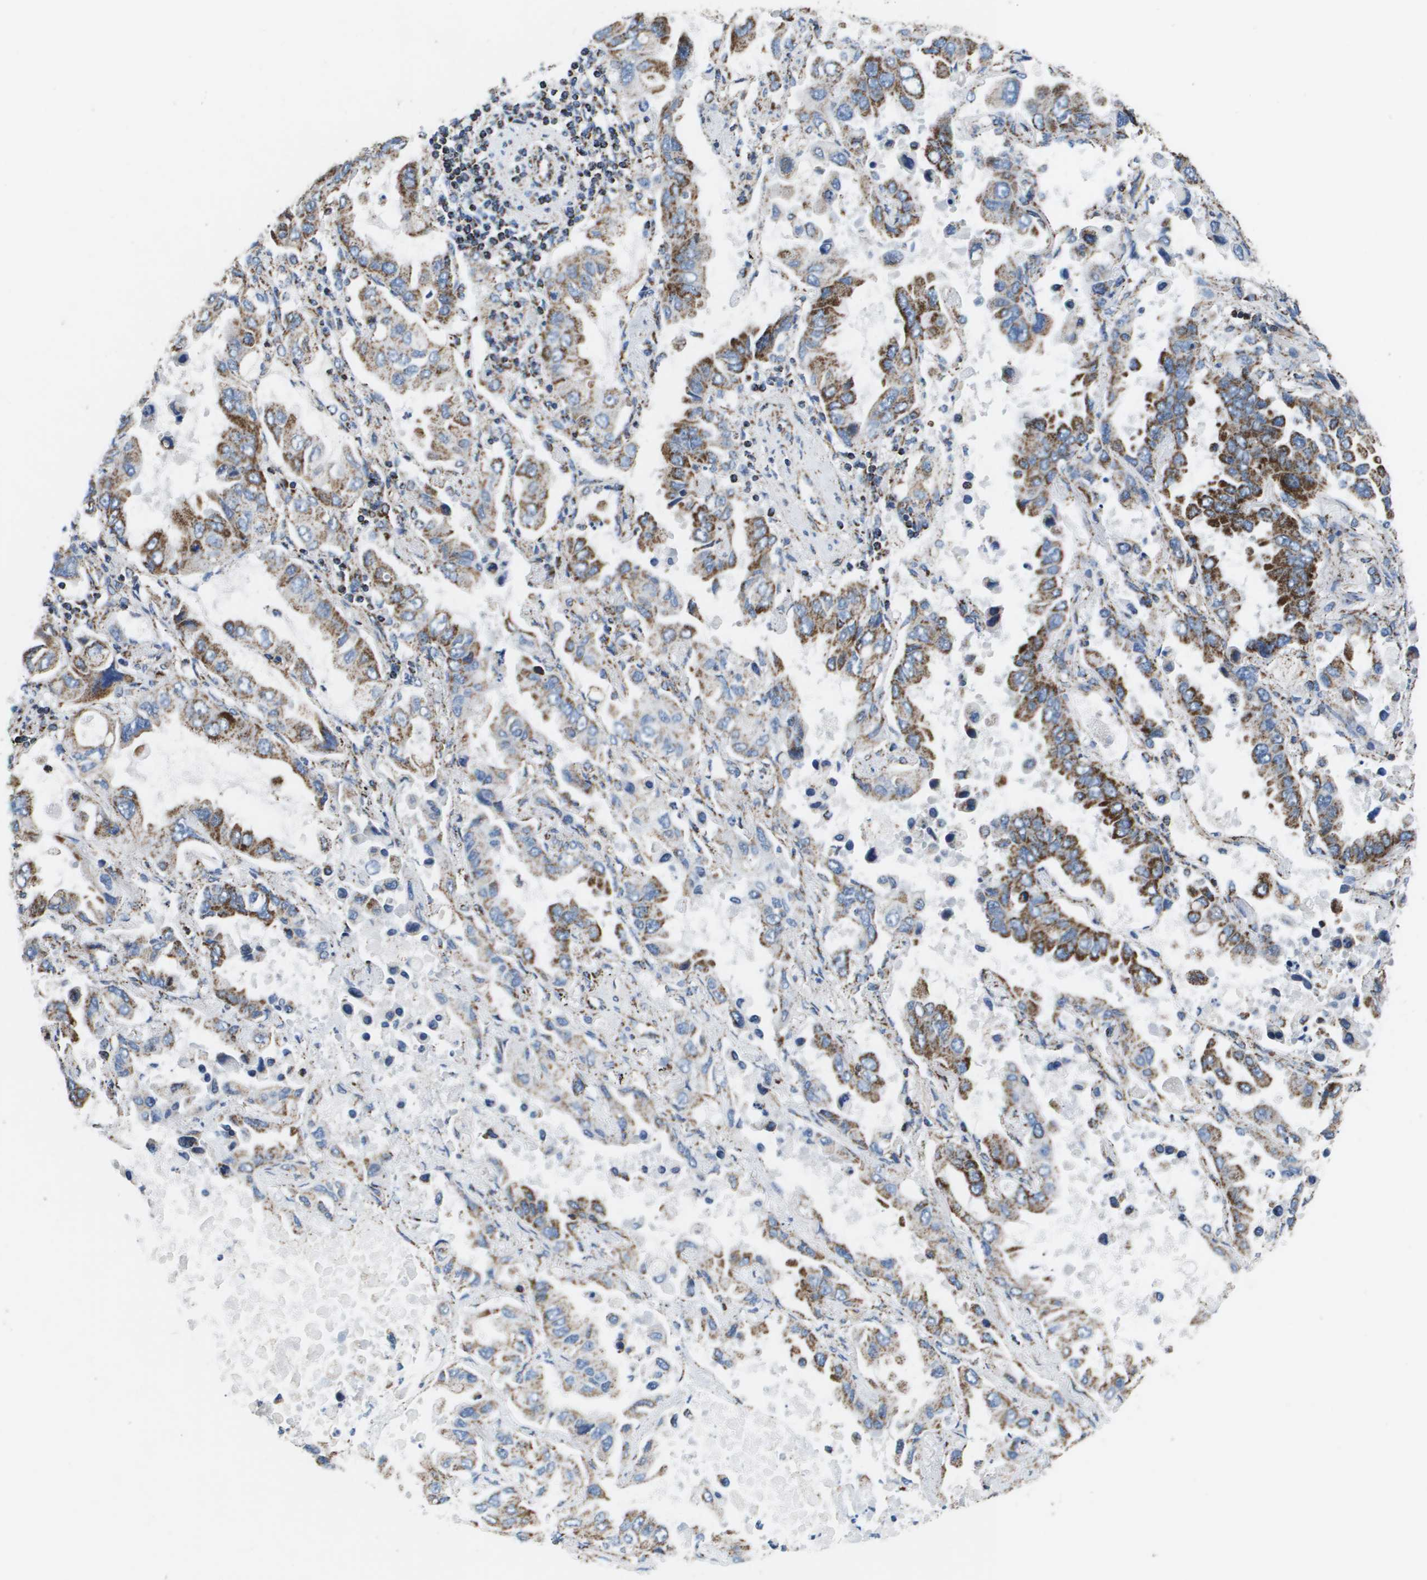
{"staining": {"intensity": "strong", "quantity": ">75%", "location": "cytoplasmic/membranous"}, "tissue": "lung cancer", "cell_type": "Tumor cells", "image_type": "cancer", "snomed": [{"axis": "morphology", "description": "Adenocarcinoma, NOS"}, {"axis": "topography", "description": "Lung"}], "caption": "A high-resolution micrograph shows IHC staining of lung adenocarcinoma, which exhibits strong cytoplasmic/membranous staining in approximately >75% of tumor cells.", "gene": "ATP5F1B", "patient": {"sex": "male", "age": 64}}